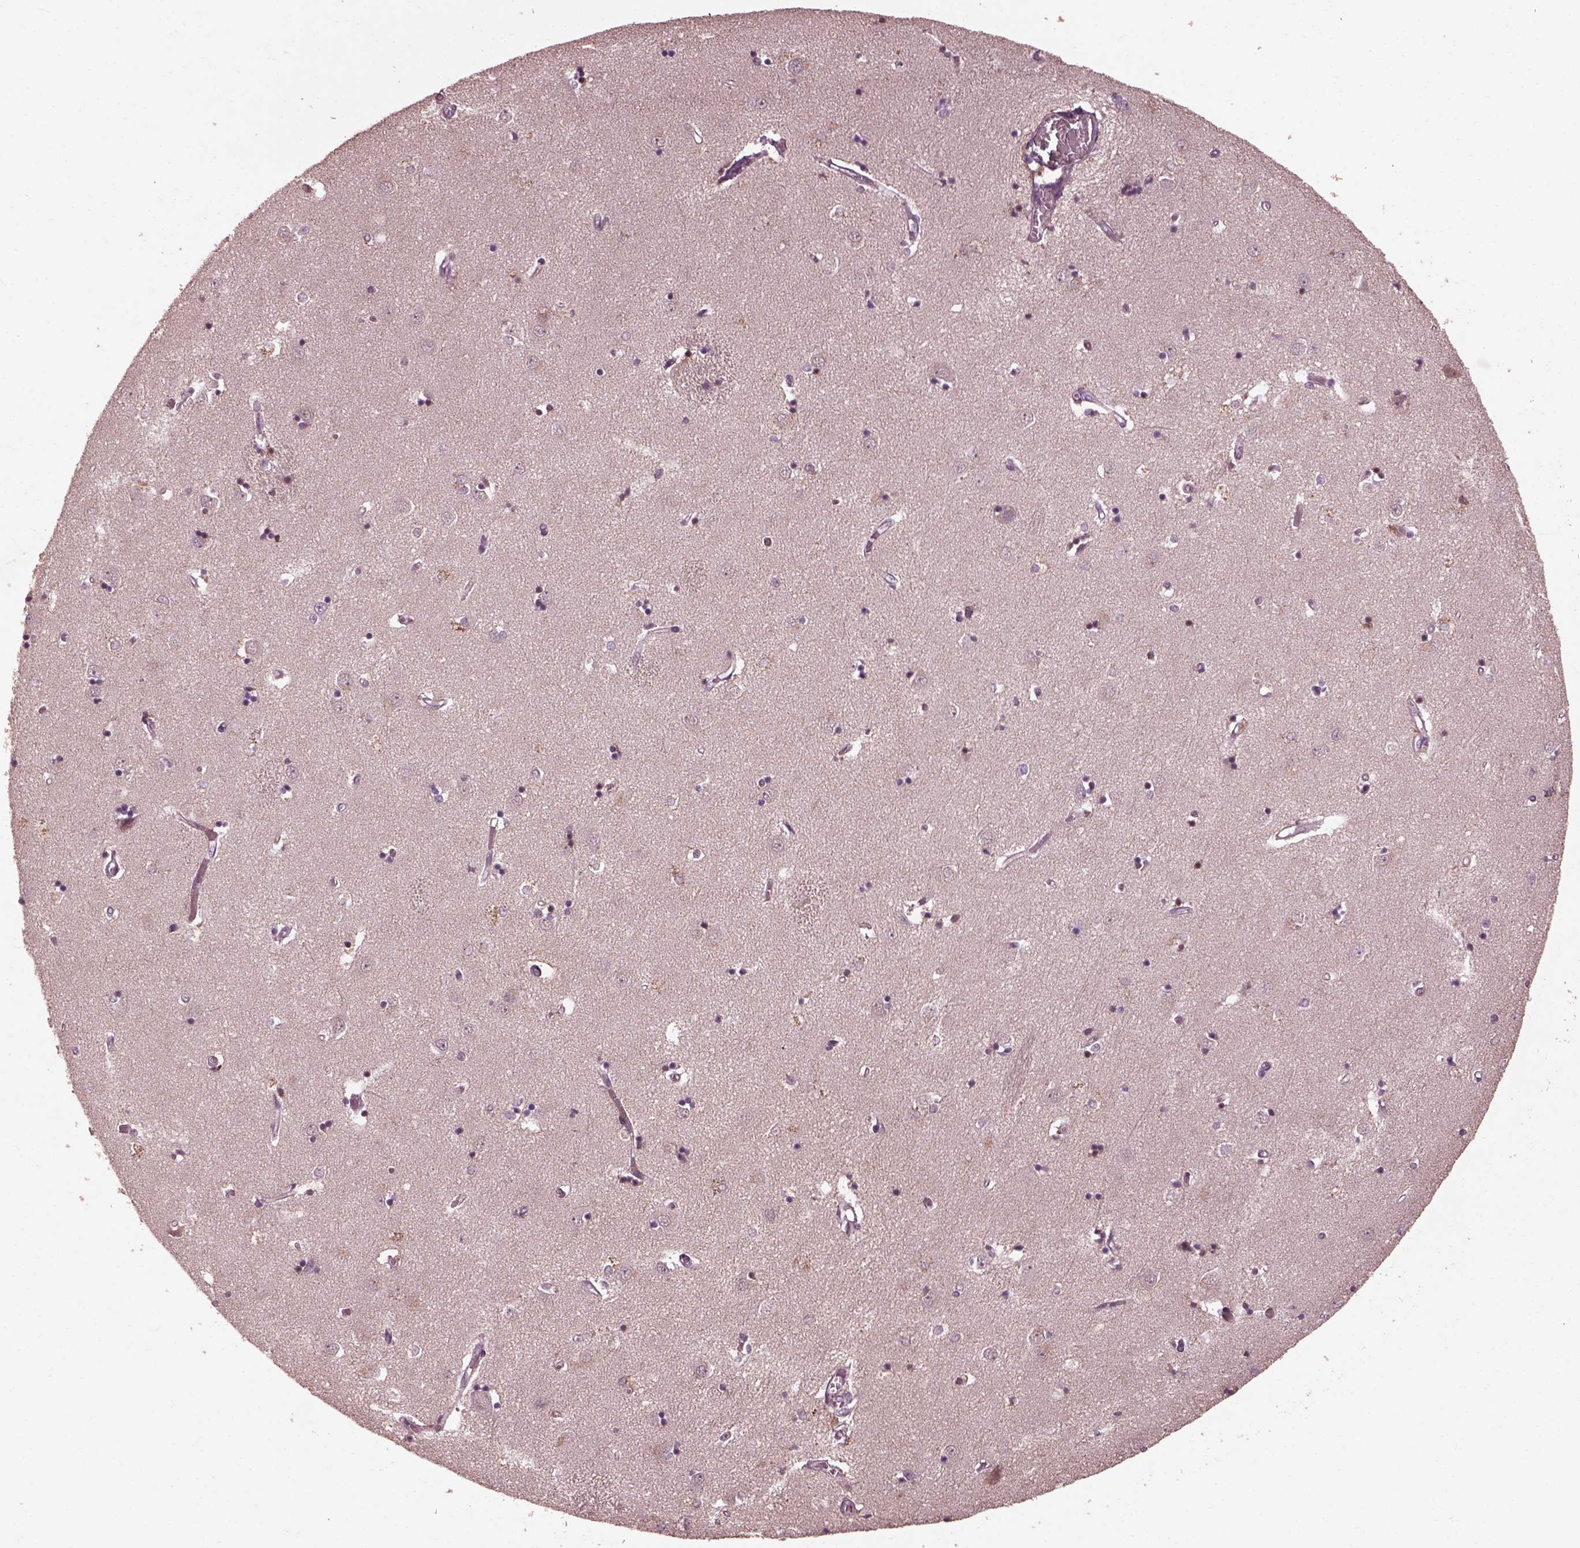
{"staining": {"intensity": "negative", "quantity": "none", "location": "none"}, "tissue": "caudate", "cell_type": "Glial cells", "image_type": "normal", "snomed": [{"axis": "morphology", "description": "Normal tissue, NOS"}, {"axis": "topography", "description": "Lateral ventricle wall"}], "caption": "Human caudate stained for a protein using IHC demonstrates no staining in glial cells.", "gene": "EFEMP1", "patient": {"sex": "male", "age": 54}}